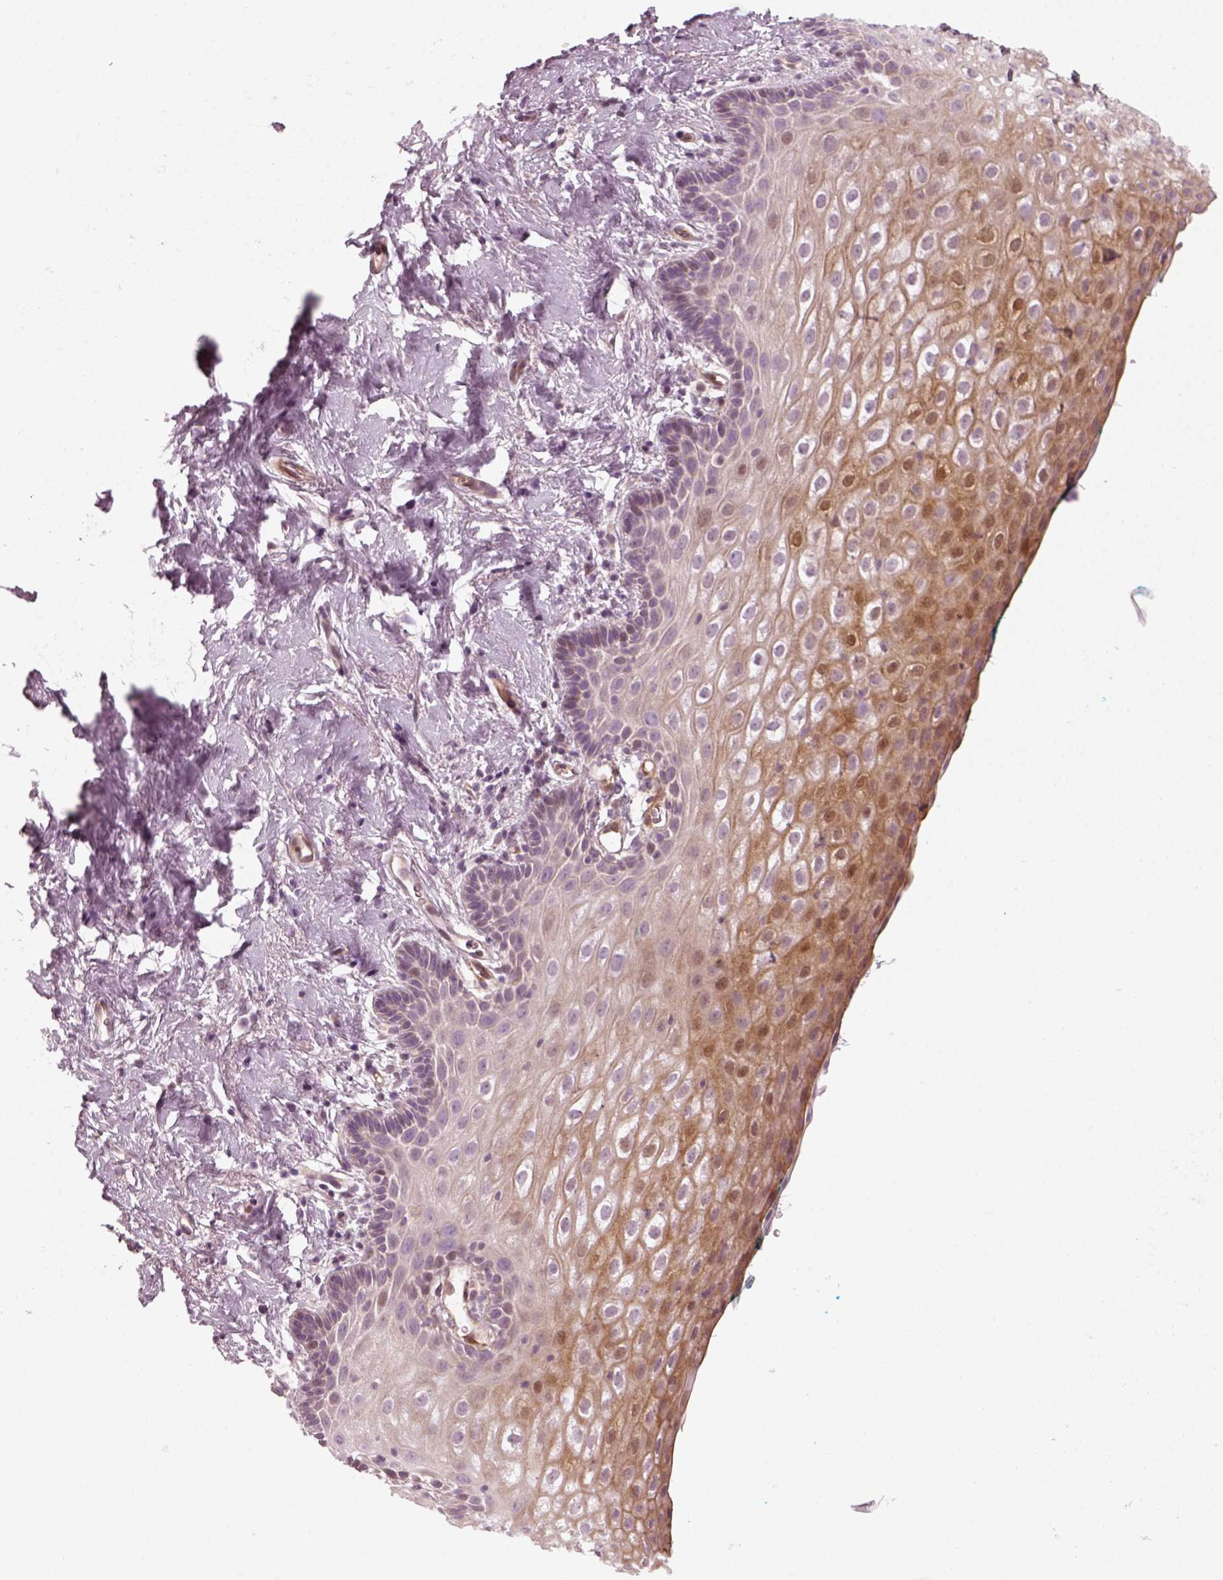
{"staining": {"intensity": "moderate", "quantity": "25%-75%", "location": "cytoplasmic/membranous,nuclear"}, "tissue": "vagina", "cell_type": "Squamous epithelial cells", "image_type": "normal", "snomed": [{"axis": "morphology", "description": "Normal tissue, NOS"}, {"axis": "morphology", "description": "Adenocarcinoma, NOS"}, {"axis": "topography", "description": "Rectum"}, {"axis": "topography", "description": "Vagina"}, {"axis": "topography", "description": "Peripheral nerve tissue"}], "caption": "High-power microscopy captured an immunohistochemistry photomicrograph of benign vagina, revealing moderate cytoplasmic/membranous,nuclear expression in about 25%-75% of squamous epithelial cells. (Stains: DAB (3,3'-diaminobenzidine) in brown, nuclei in blue, Microscopy: brightfield microscopy at high magnification).", "gene": "DNASE1L1", "patient": {"sex": "female", "age": 71}}